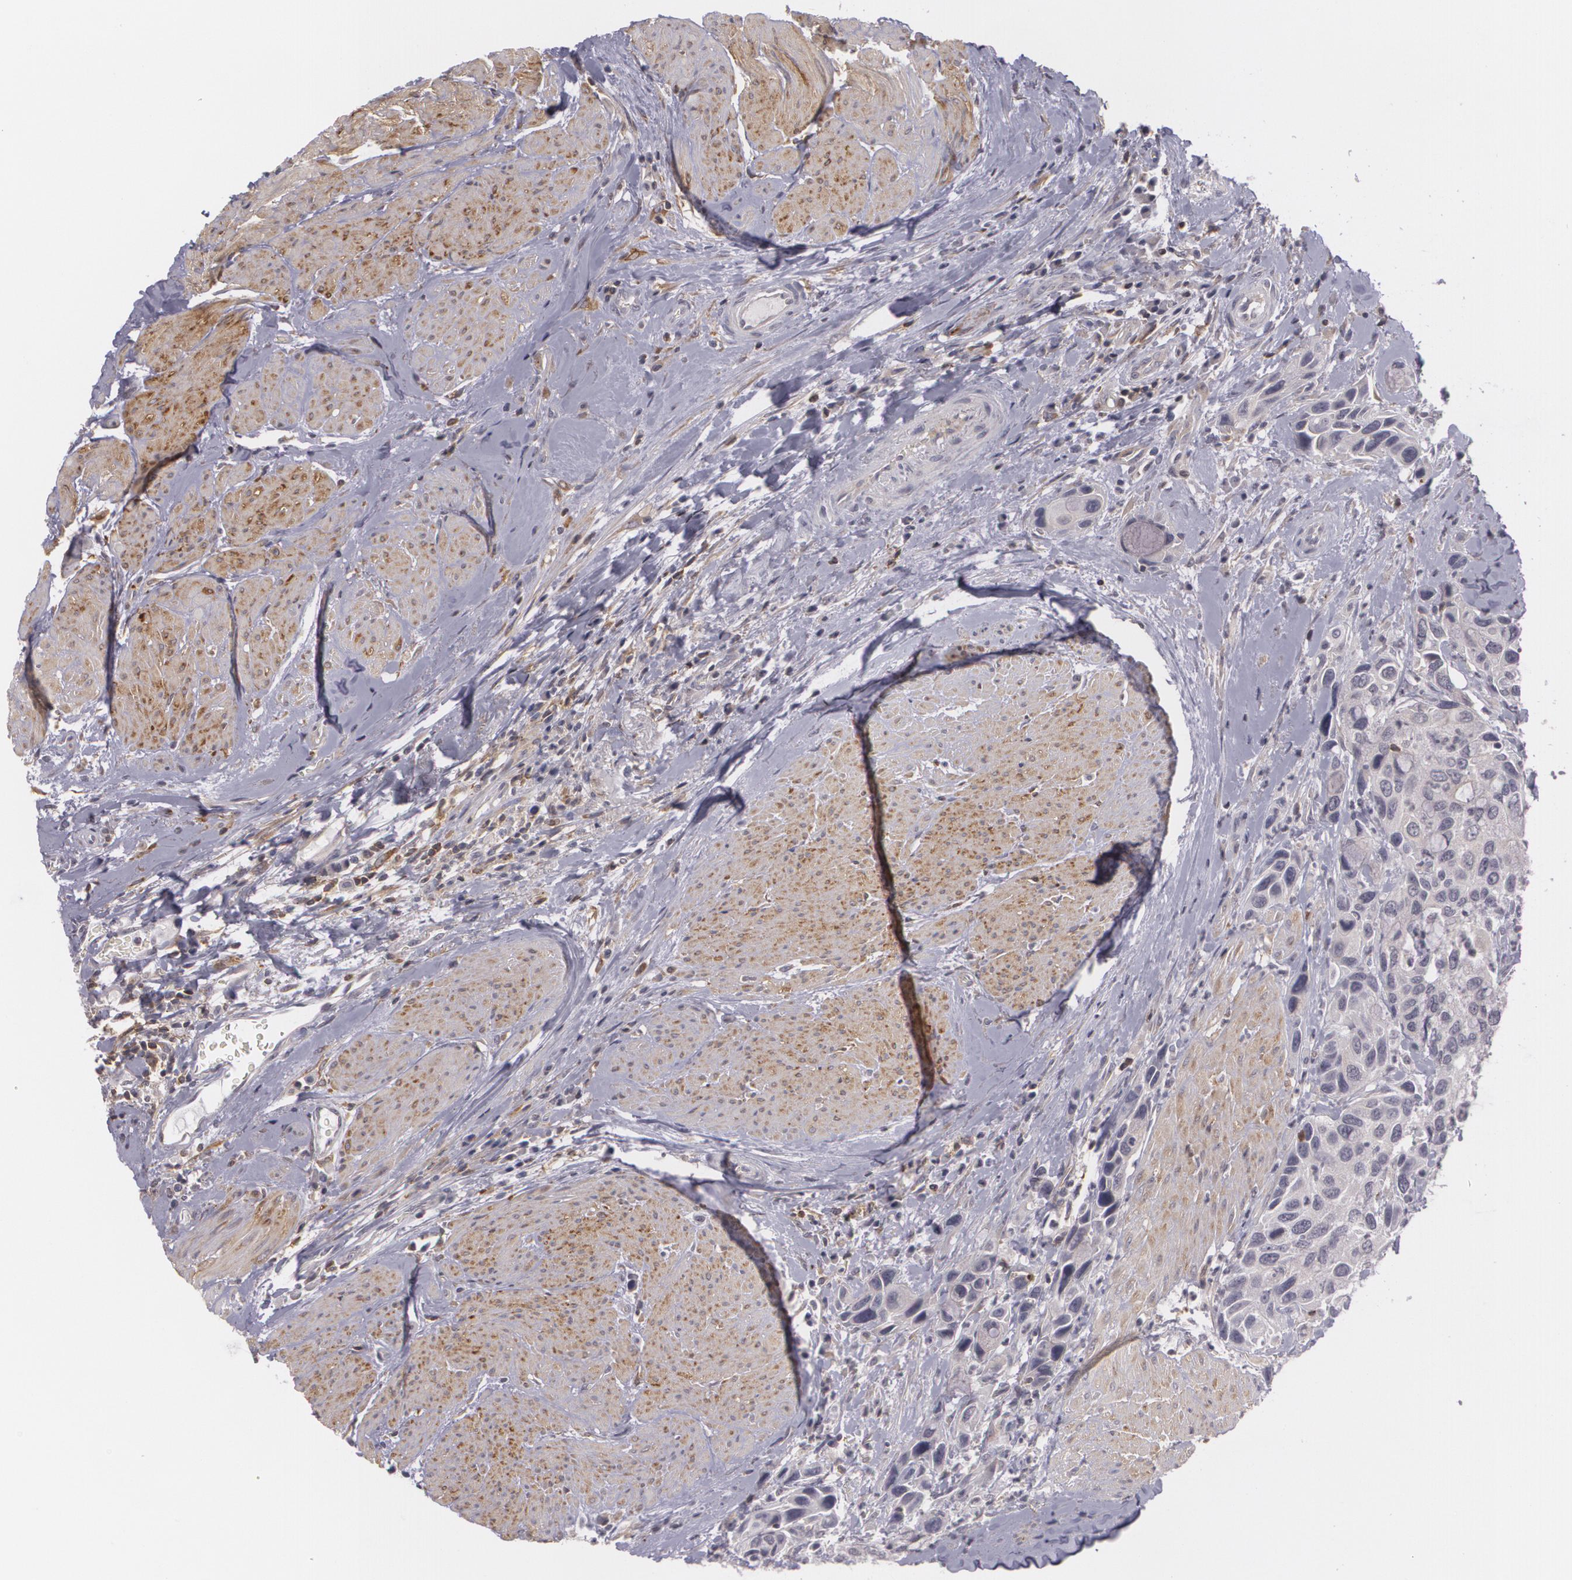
{"staining": {"intensity": "negative", "quantity": "none", "location": "none"}, "tissue": "urothelial cancer", "cell_type": "Tumor cells", "image_type": "cancer", "snomed": [{"axis": "morphology", "description": "Urothelial carcinoma, High grade"}, {"axis": "topography", "description": "Urinary bladder"}], "caption": "High-grade urothelial carcinoma stained for a protein using immunohistochemistry exhibits no positivity tumor cells.", "gene": "BIN1", "patient": {"sex": "male", "age": 66}}